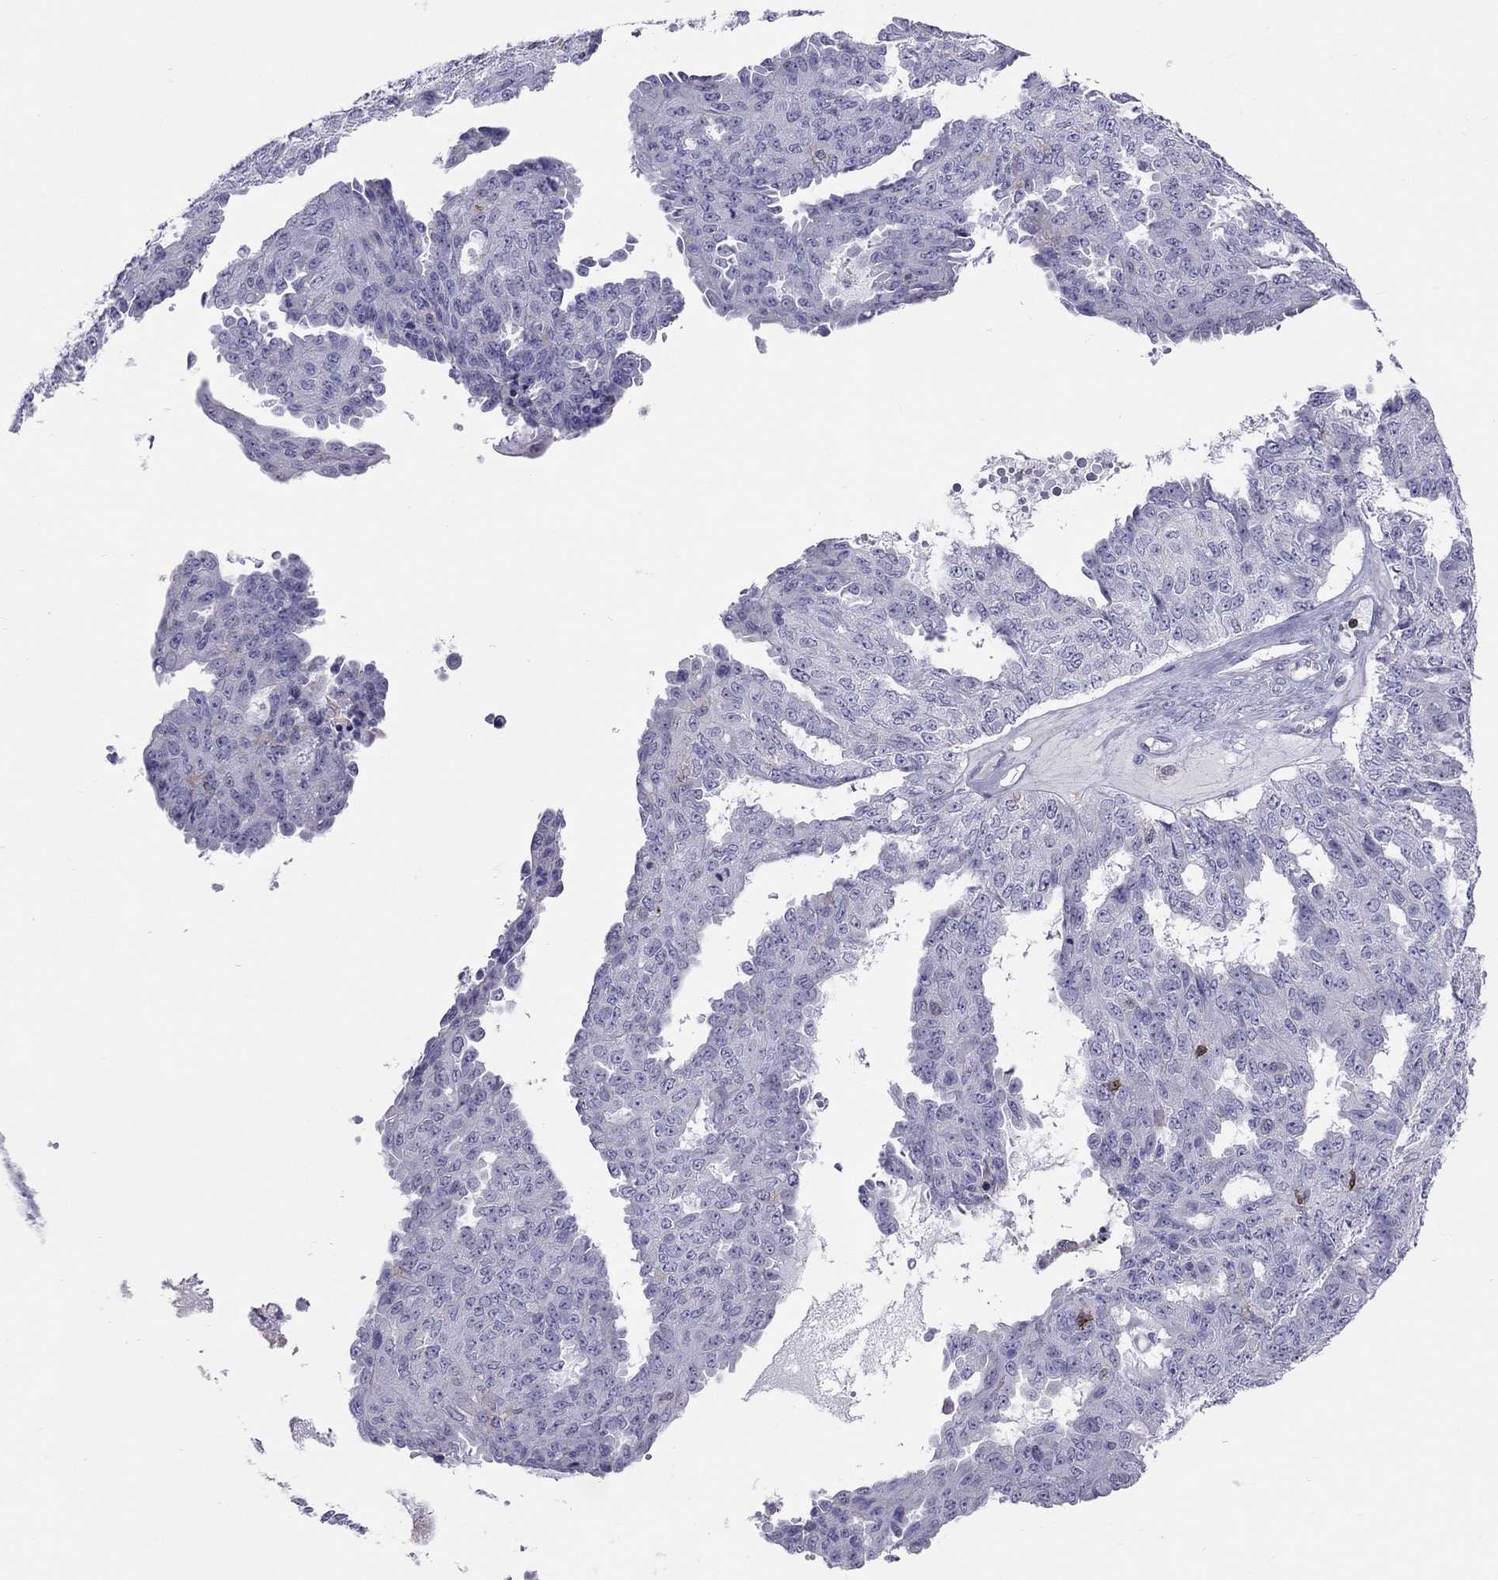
{"staining": {"intensity": "negative", "quantity": "none", "location": "none"}, "tissue": "ovarian cancer", "cell_type": "Tumor cells", "image_type": "cancer", "snomed": [{"axis": "morphology", "description": "Cystadenocarcinoma, serous, NOS"}, {"axis": "topography", "description": "Ovary"}], "caption": "Serous cystadenocarcinoma (ovarian) stained for a protein using immunohistochemistry (IHC) demonstrates no staining tumor cells.", "gene": "MND1", "patient": {"sex": "female", "age": 71}}